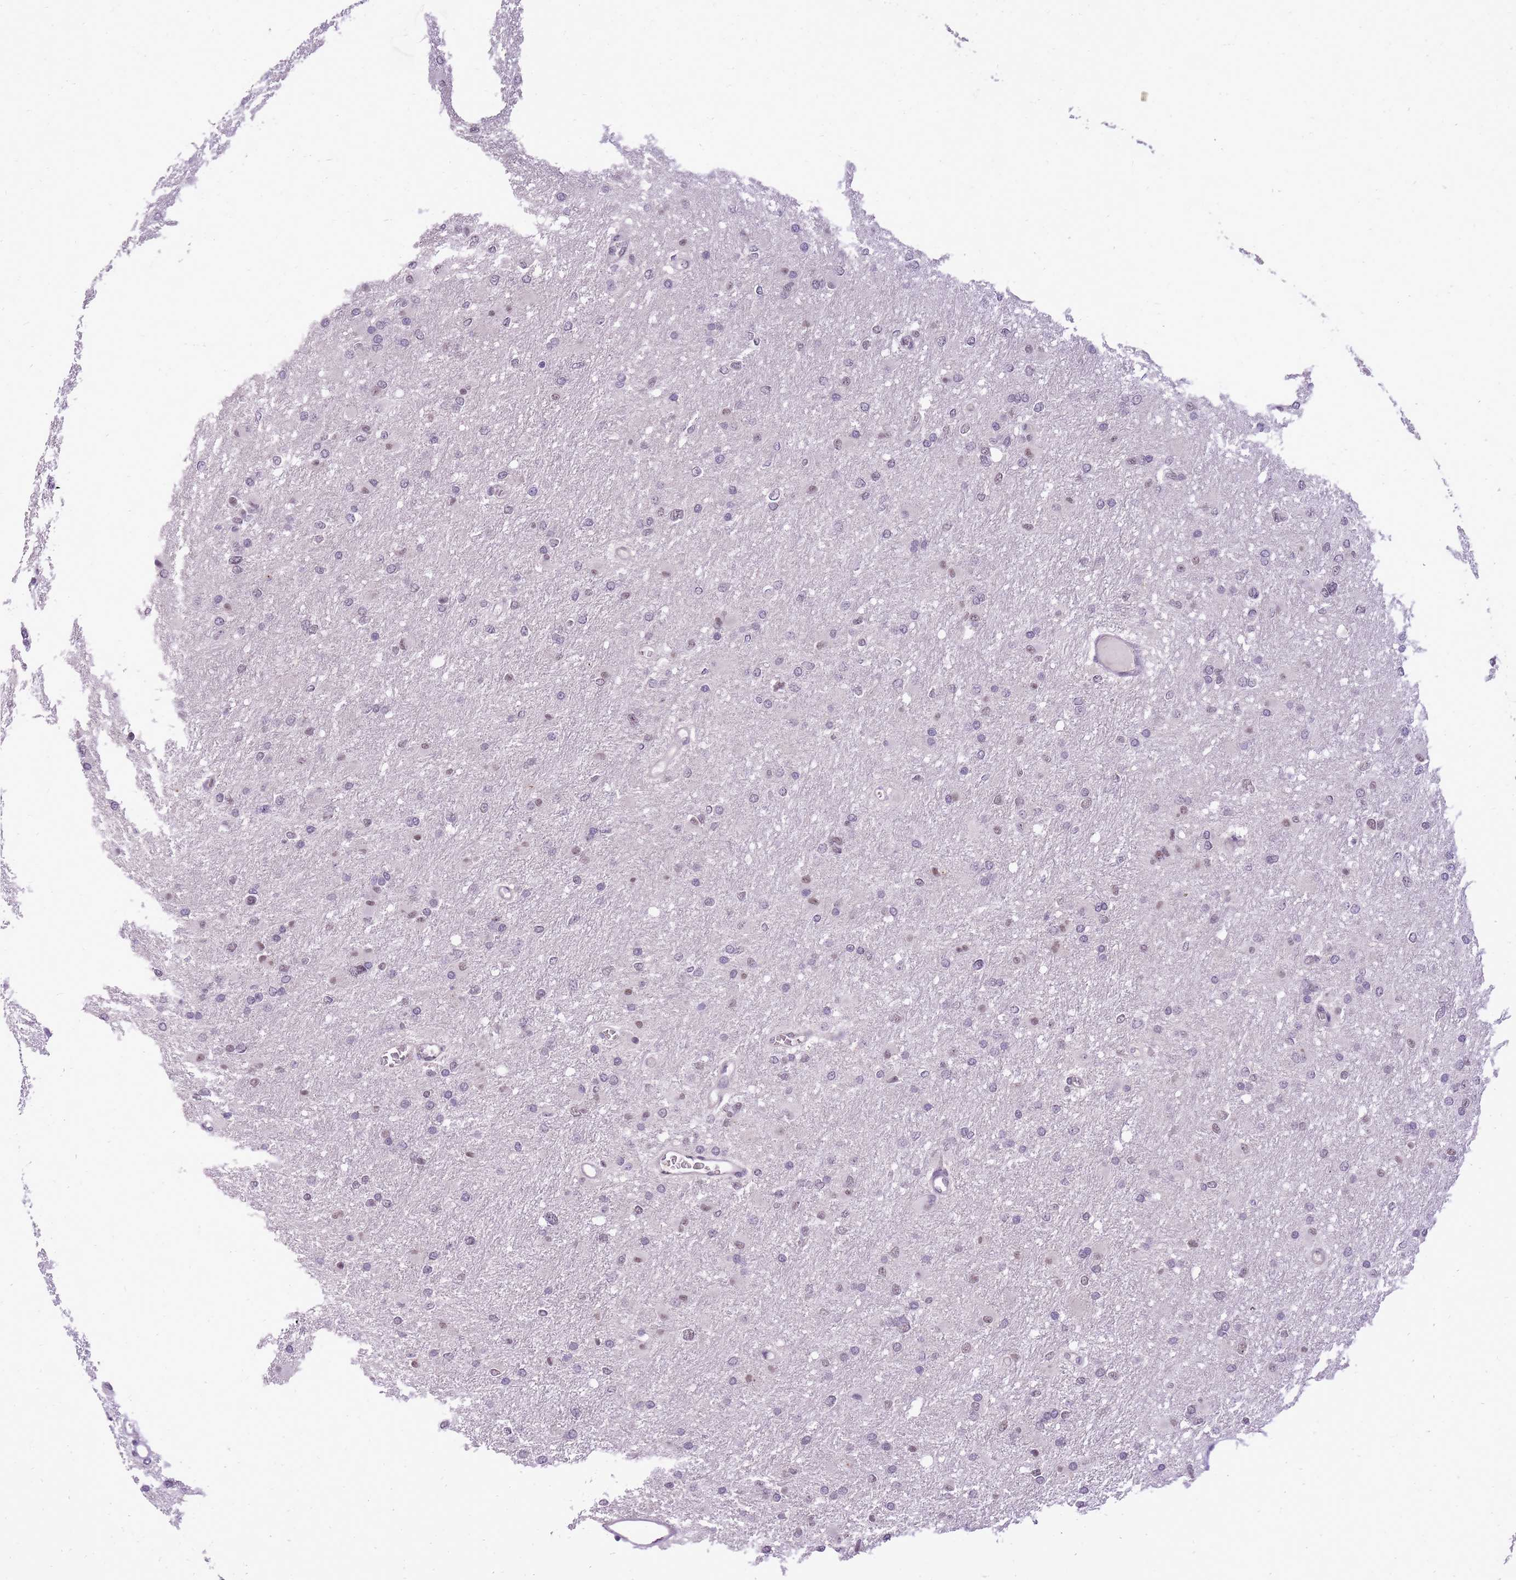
{"staining": {"intensity": "weak", "quantity": "25%-75%", "location": "nuclear"}, "tissue": "glioma", "cell_type": "Tumor cells", "image_type": "cancer", "snomed": [{"axis": "morphology", "description": "Glioma, malignant, High grade"}, {"axis": "topography", "description": "Cerebral cortex"}], "caption": "Glioma was stained to show a protein in brown. There is low levels of weak nuclear expression in about 25%-75% of tumor cells.", "gene": "TIGD1", "patient": {"sex": "female", "age": 36}}